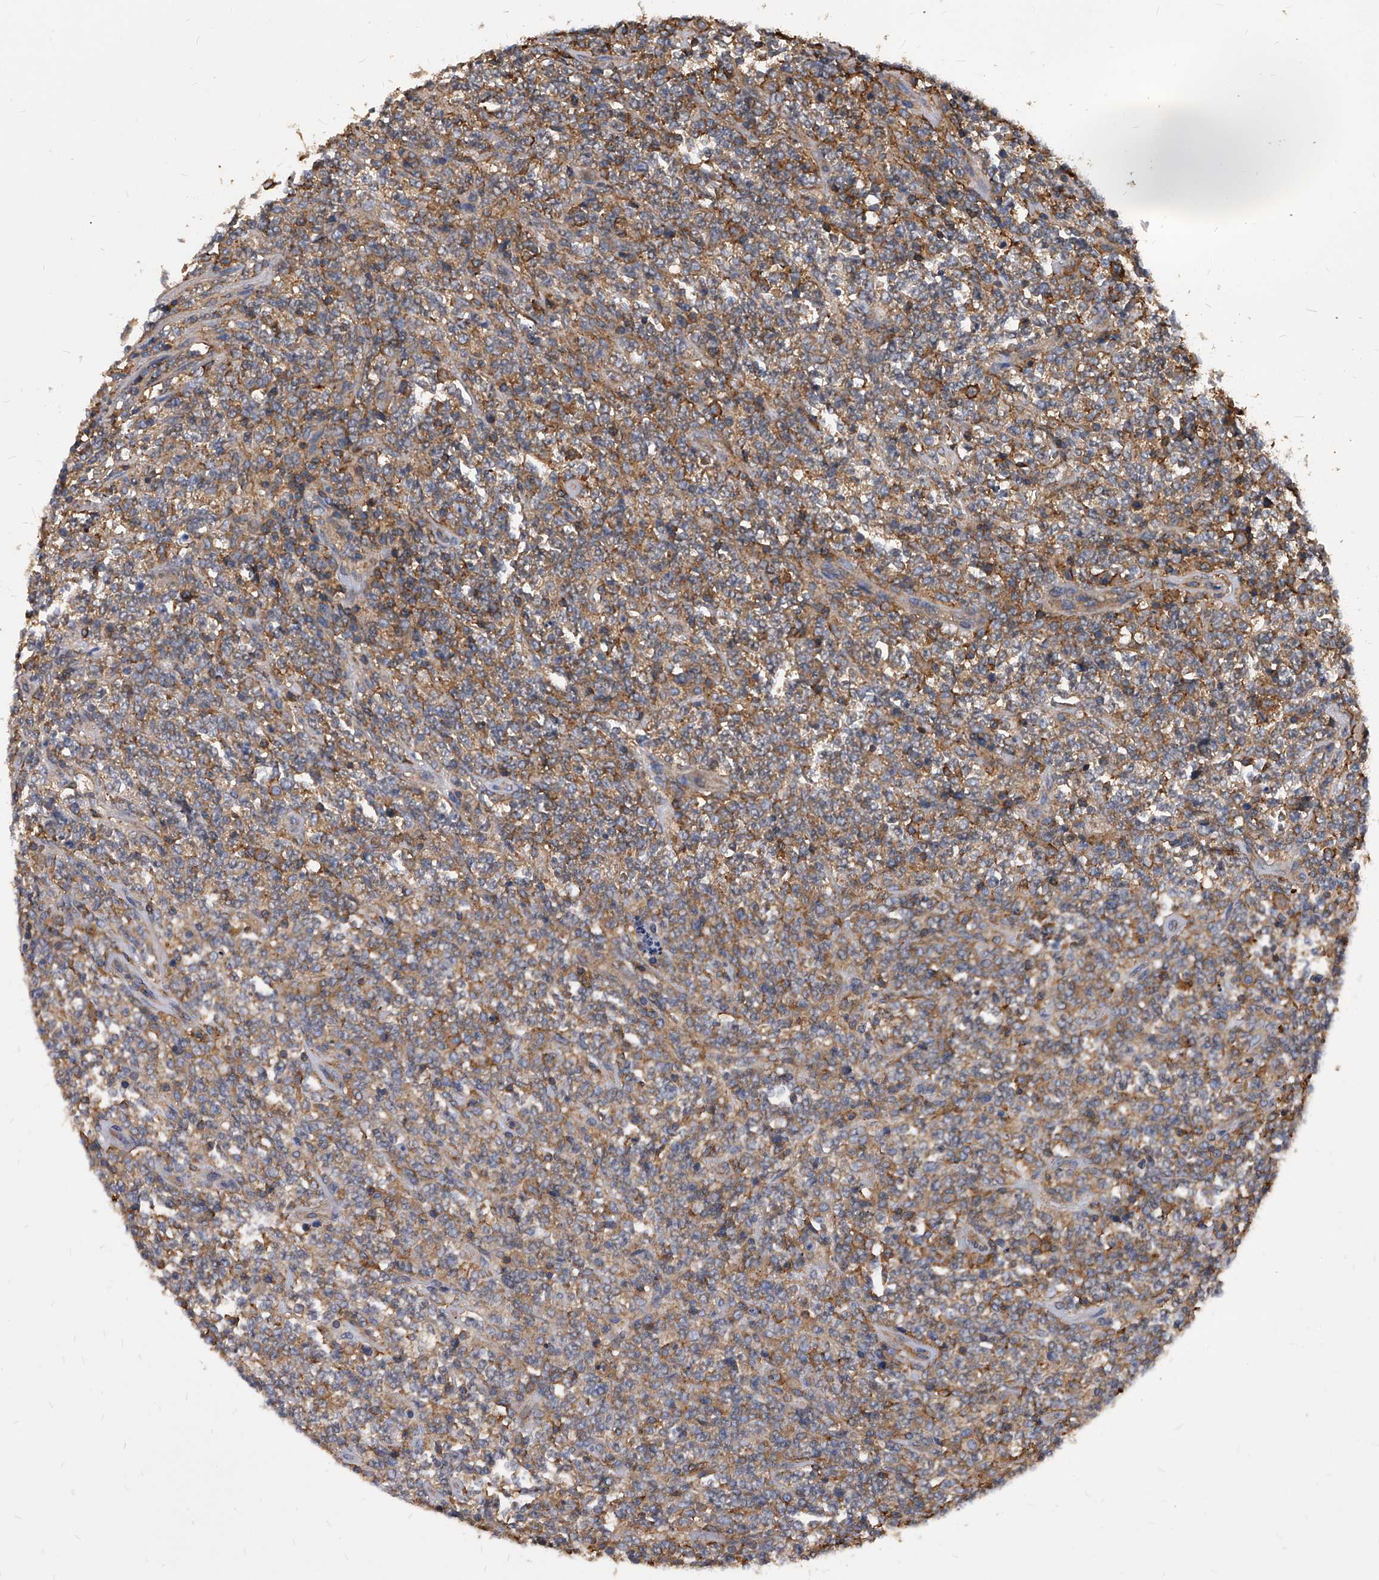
{"staining": {"intensity": "weak", "quantity": "<25%", "location": "cytoplasmic/membranous"}, "tissue": "lymphoma", "cell_type": "Tumor cells", "image_type": "cancer", "snomed": [{"axis": "morphology", "description": "Malignant lymphoma, non-Hodgkin's type, High grade"}, {"axis": "topography", "description": "Soft tissue"}], "caption": "Immunohistochemical staining of human high-grade malignant lymphoma, non-Hodgkin's type demonstrates no significant positivity in tumor cells.", "gene": "ATG5", "patient": {"sex": "male", "age": 18}}